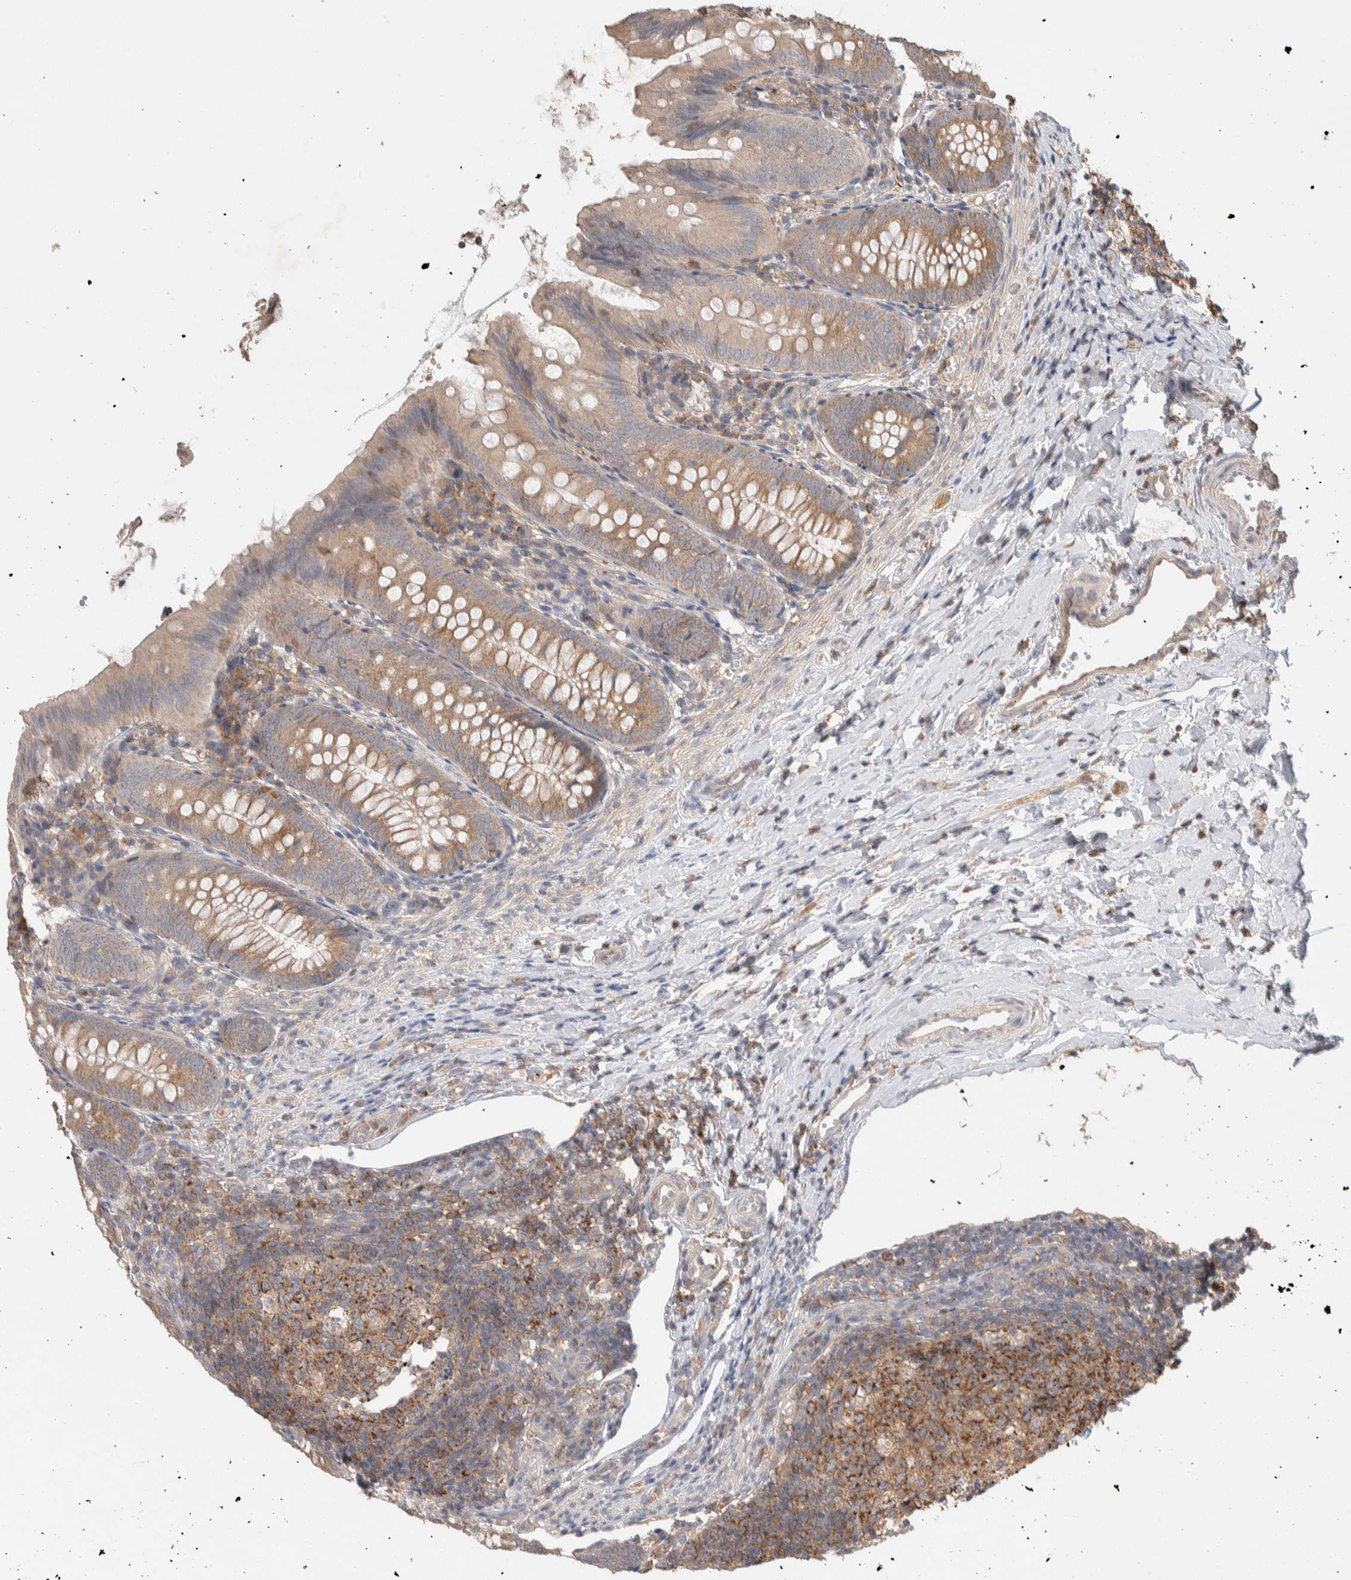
{"staining": {"intensity": "moderate", "quantity": ">75%", "location": "cytoplasmic/membranous"}, "tissue": "appendix", "cell_type": "Glandular cells", "image_type": "normal", "snomed": [{"axis": "morphology", "description": "Normal tissue, NOS"}, {"axis": "topography", "description": "Appendix"}], "caption": "Normal appendix shows moderate cytoplasmic/membranous expression in about >75% of glandular cells.", "gene": "DEPTOR", "patient": {"sex": "male", "age": 1}}